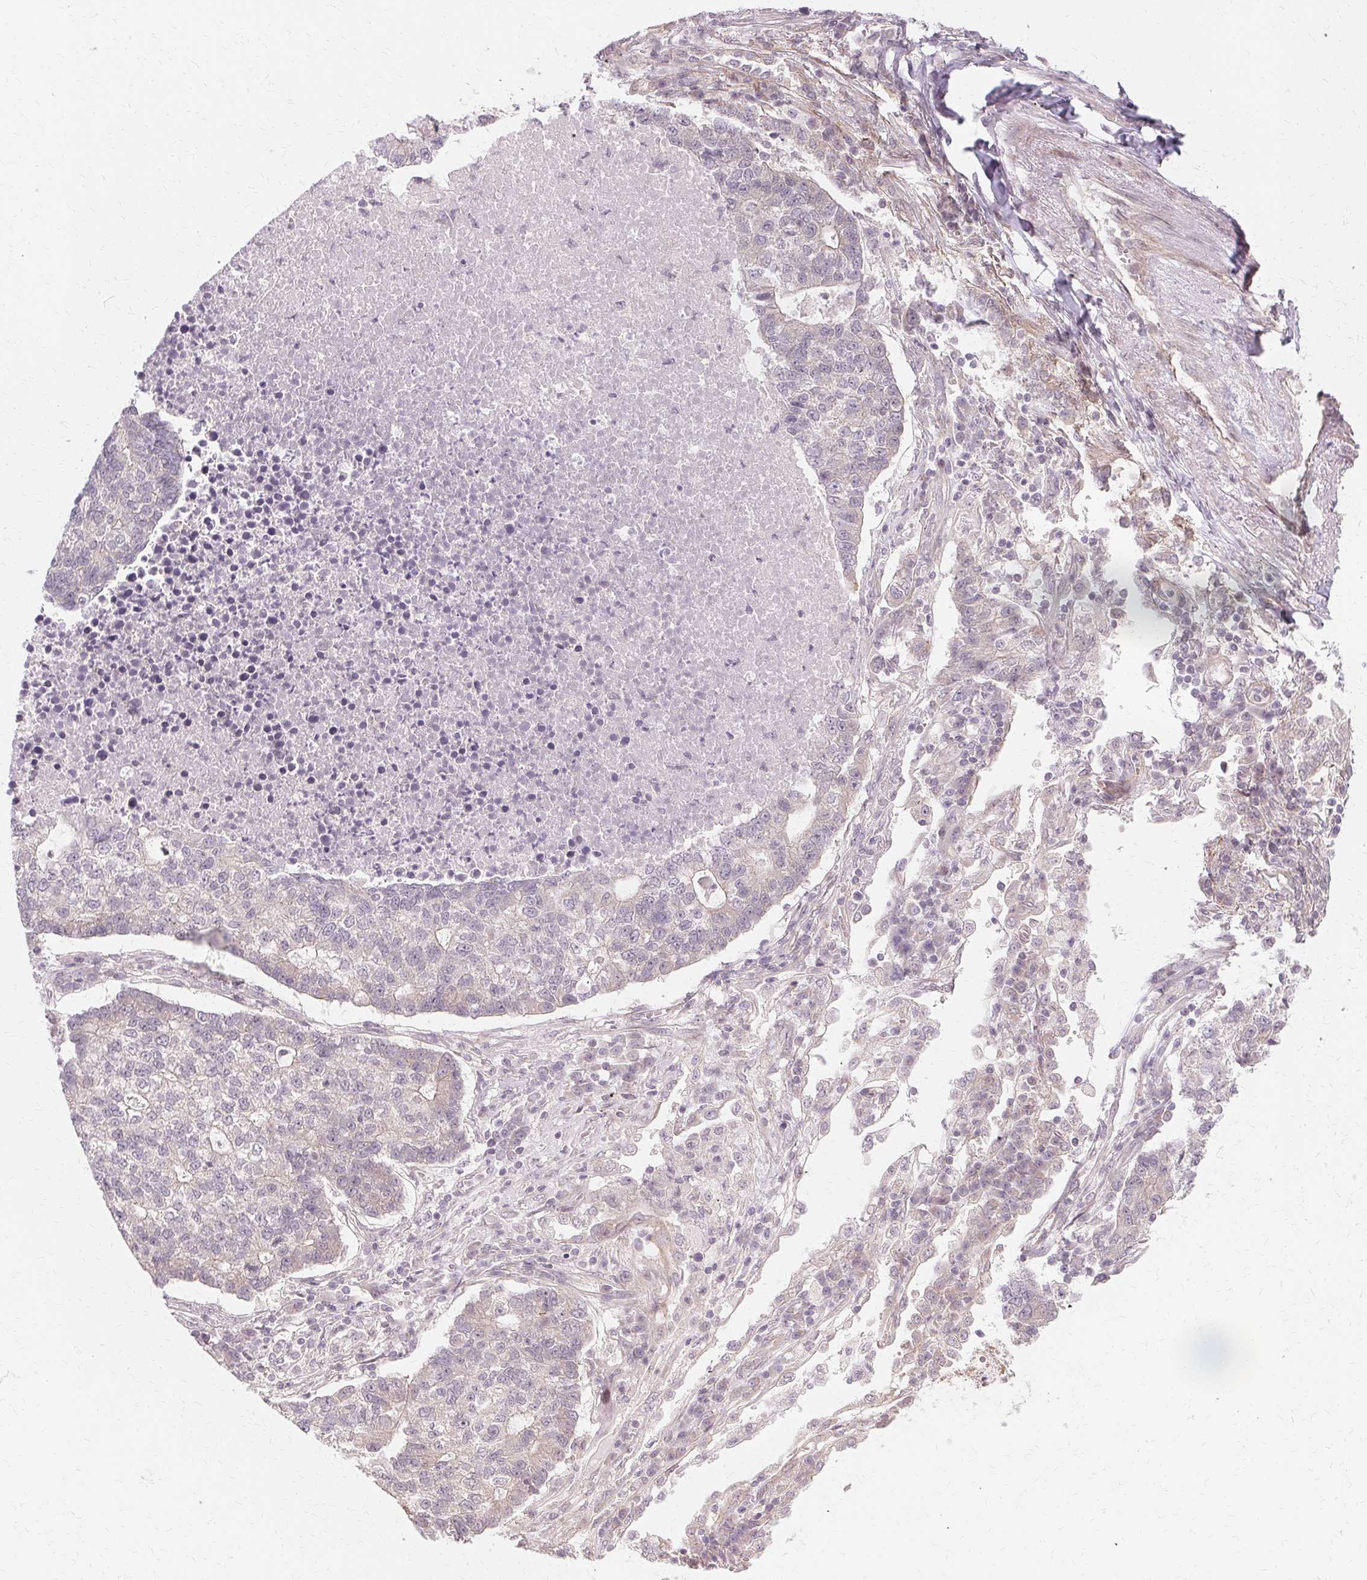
{"staining": {"intensity": "negative", "quantity": "none", "location": "none"}, "tissue": "lung cancer", "cell_type": "Tumor cells", "image_type": "cancer", "snomed": [{"axis": "morphology", "description": "Adenocarcinoma, NOS"}, {"axis": "topography", "description": "Lung"}], "caption": "Tumor cells show no significant protein expression in adenocarcinoma (lung).", "gene": "USP8", "patient": {"sex": "male", "age": 57}}